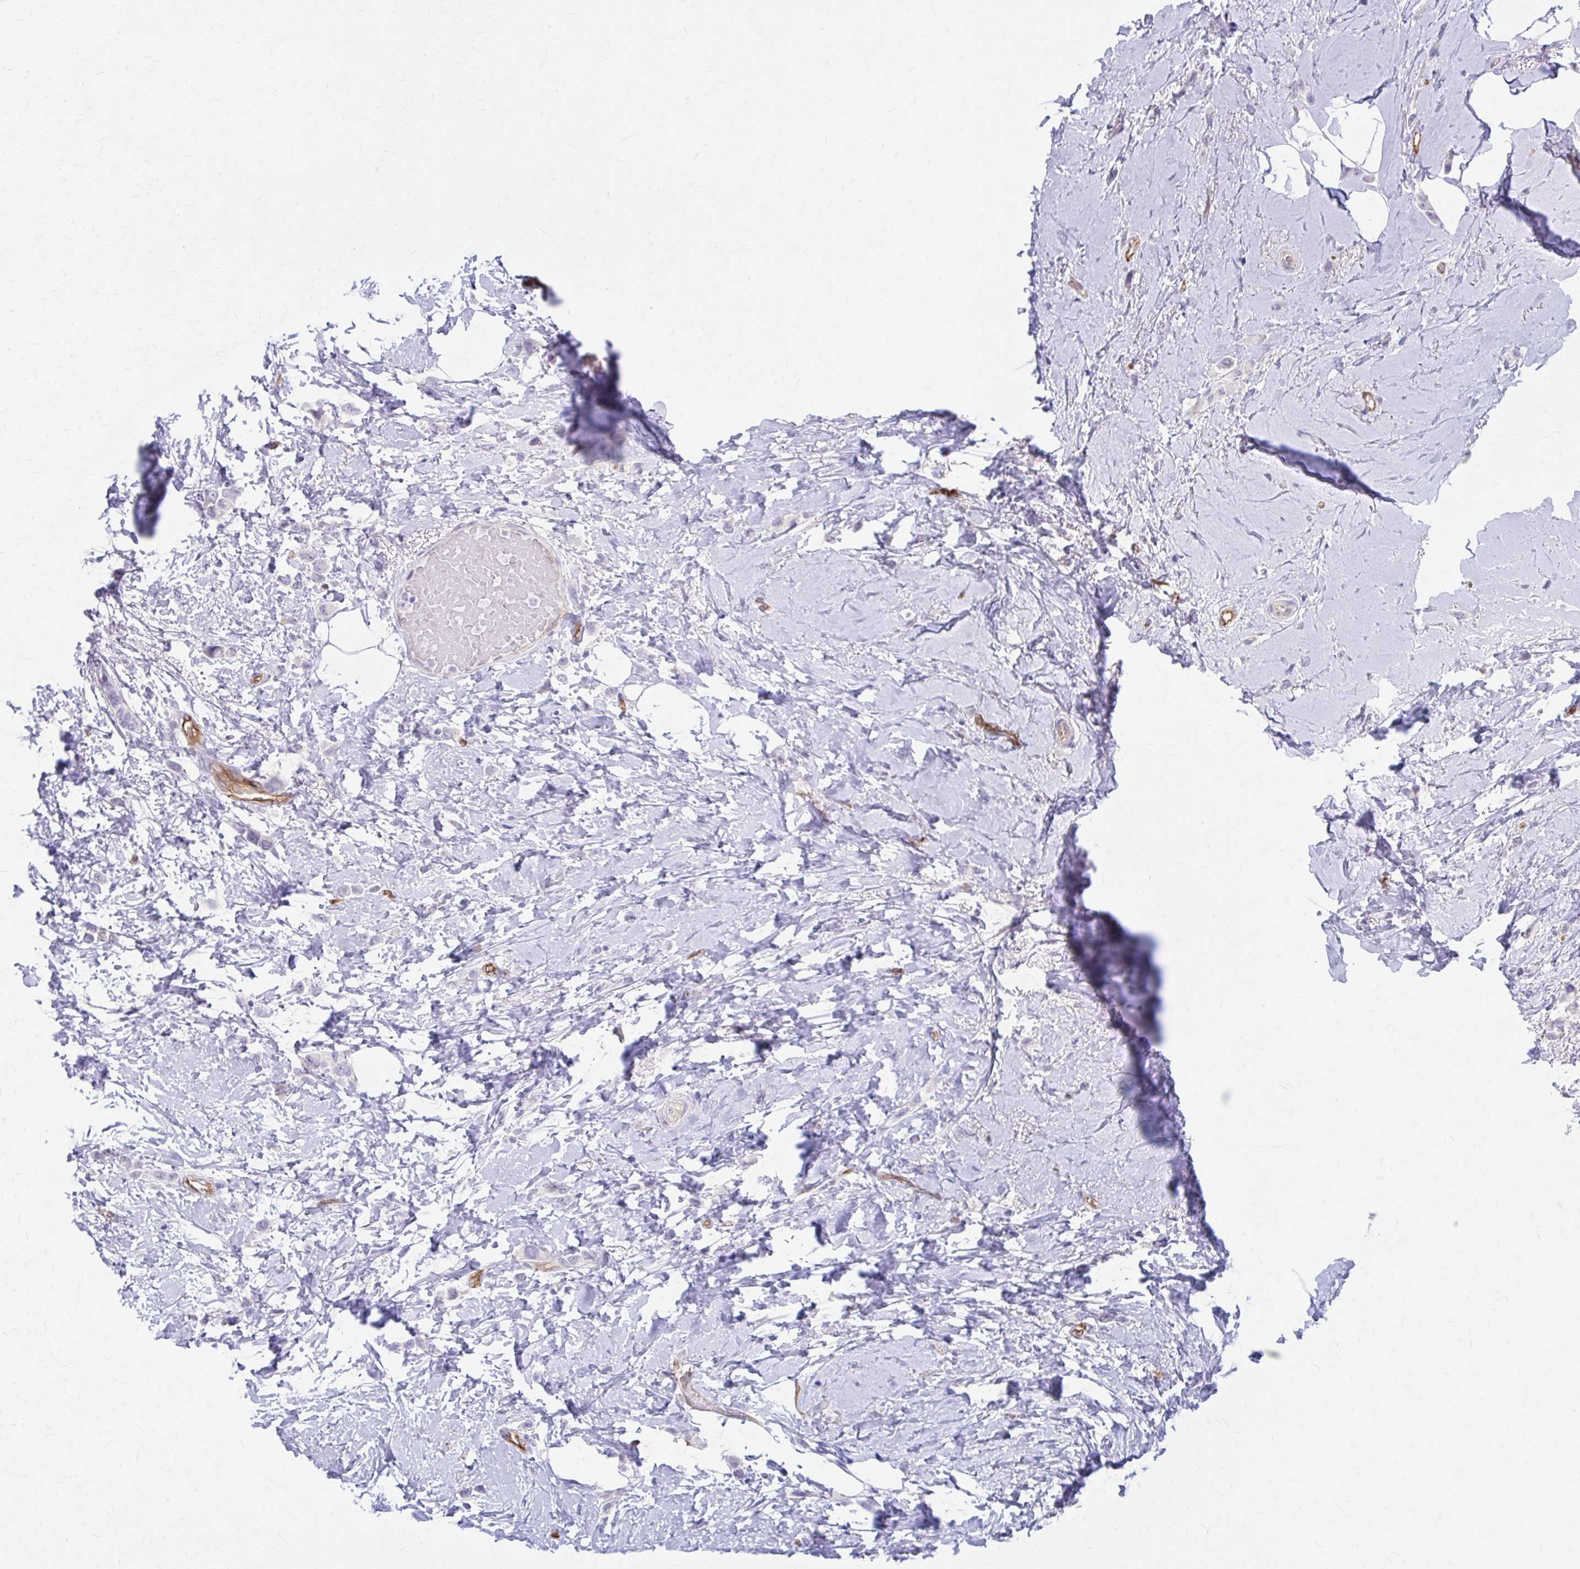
{"staining": {"intensity": "negative", "quantity": "none", "location": "none"}, "tissue": "breast cancer", "cell_type": "Tumor cells", "image_type": "cancer", "snomed": [{"axis": "morphology", "description": "Lobular carcinoma"}, {"axis": "topography", "description": "Breast"}], "caption": "Photomicrograph shows no significant protein positivity in tumor cells of breast lobular carcinoma. The staining was performed using DAB to visualize the protein expression in brown, while the nuclei were stained in blue with hematoxylin (Magnification: 20x).", "gene": "CLIC2", "patient": {"sex": "female", "age": 66}}